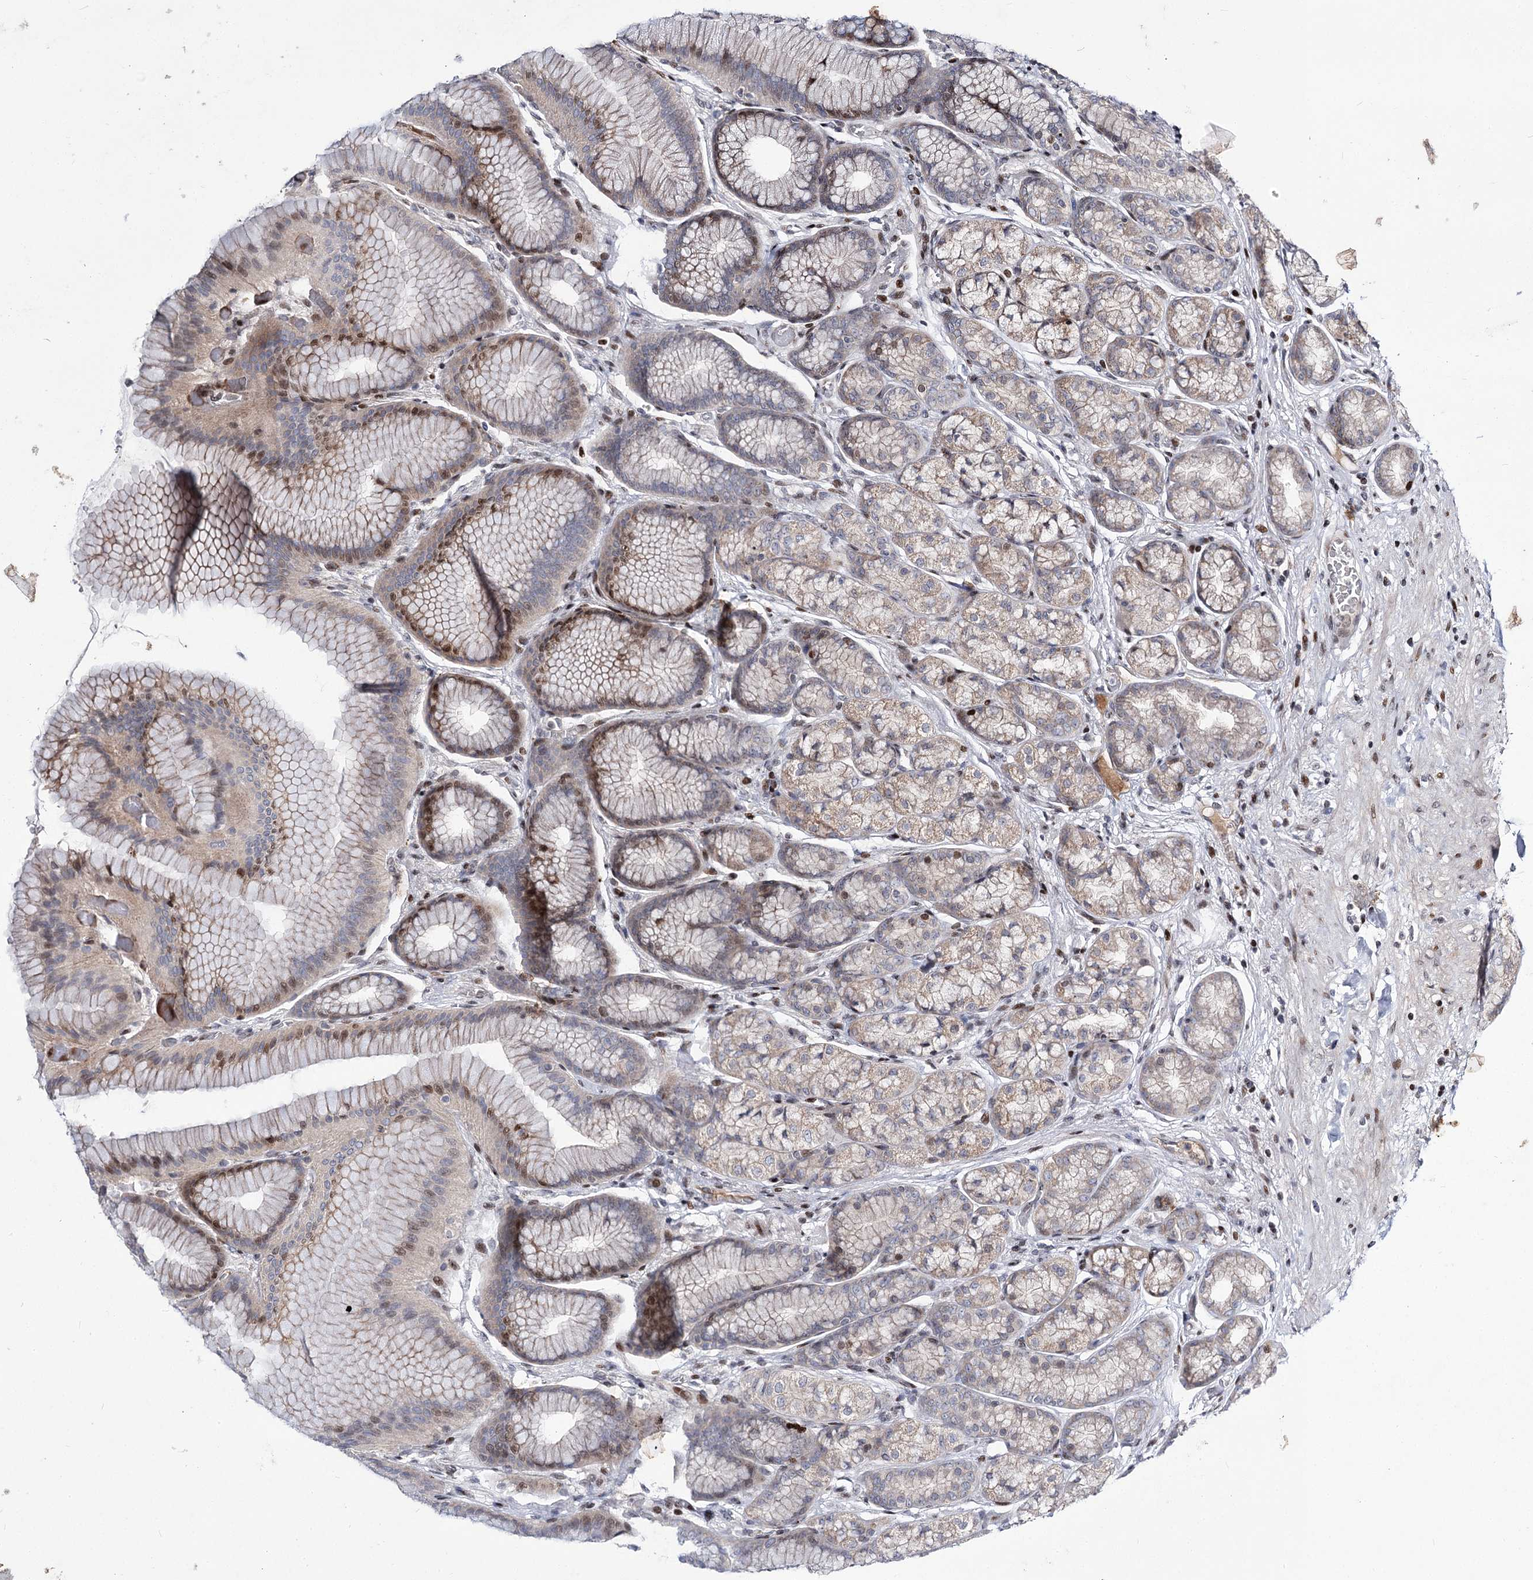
{"staining": {"intensity": "moderate", "quantity": "<25%", "location": "nuclear"}, "tissue": "stomach", "cell_type": "Glandular cells", "image_type": "normal", "snomed": [{"axis": "morphology", "description": "Normal tissue, NOS"}, {"axis": "morphology", "description": "Adenocarcinoma, NOS"}, {"axis": "morphology", "description": "Adenocarcinoma, High grade"}, {"axis": "topography", "description": "Stomach, upper"}, {"axis": "topography", "description": "Stomach"}], "caption": "IHC of normal human stomach shows low levels of moderate nuclear expression in approximately <25% of glandular cells. (DAB = brown stain, brightfield microscopy at high magnification).", "gene": "ITFG2", "patient": {"sex": "female", "age": 65}}